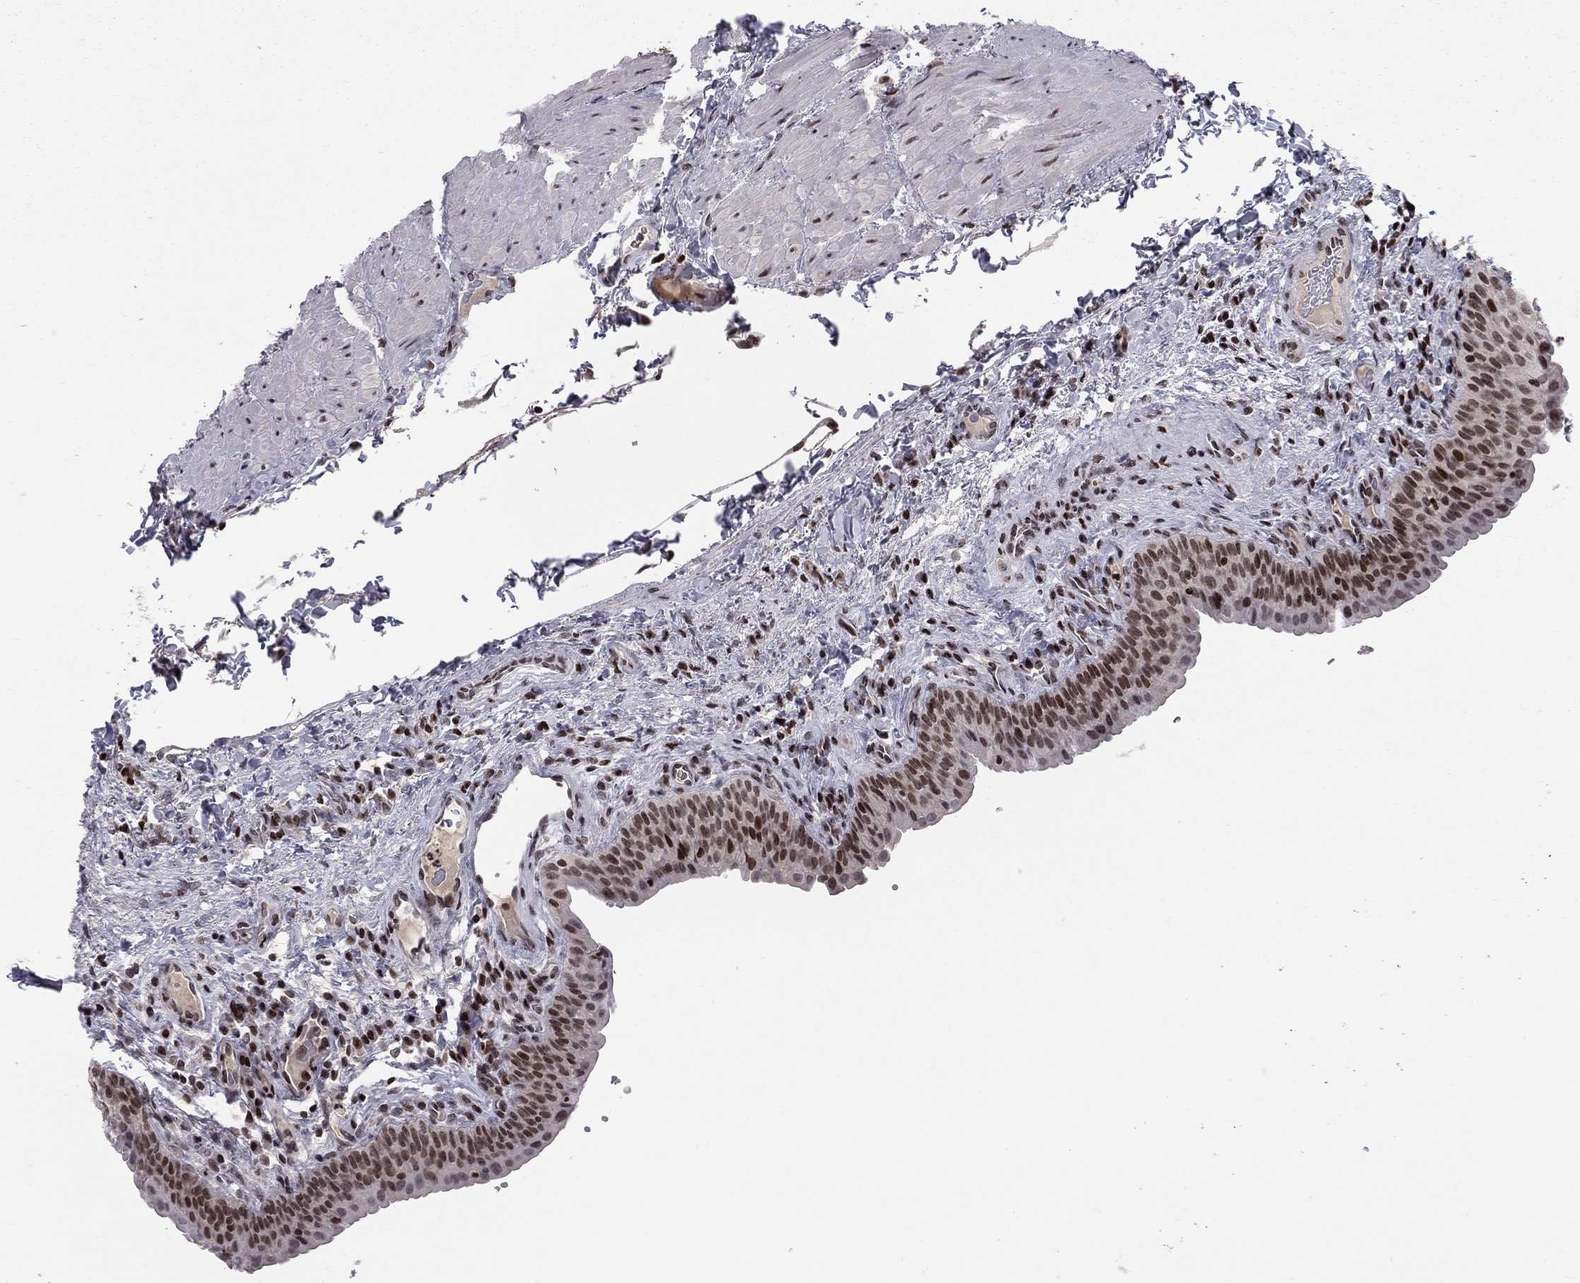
{"staining": {"intensity": "strong", "quantity": ">75%", "location": "nuclear"}, "tissue": "urinary bladder", "cell_type": "Urothelial cells", "image_type": "normal", "snomed": [{"axis": "morphology", "description": "Normal tissue, NOS"}, {"axis": "topography", "description": "Urinary bladder"}], "caption": "Brown immunohistochemical staining in normal urinary bladder shows strong nuclear expression in approximately >75% of urothelial cells. Nuclei are stained in blue.", "gene": "RNASEH2C", "patient": {"sex": "male", "age": 66}}